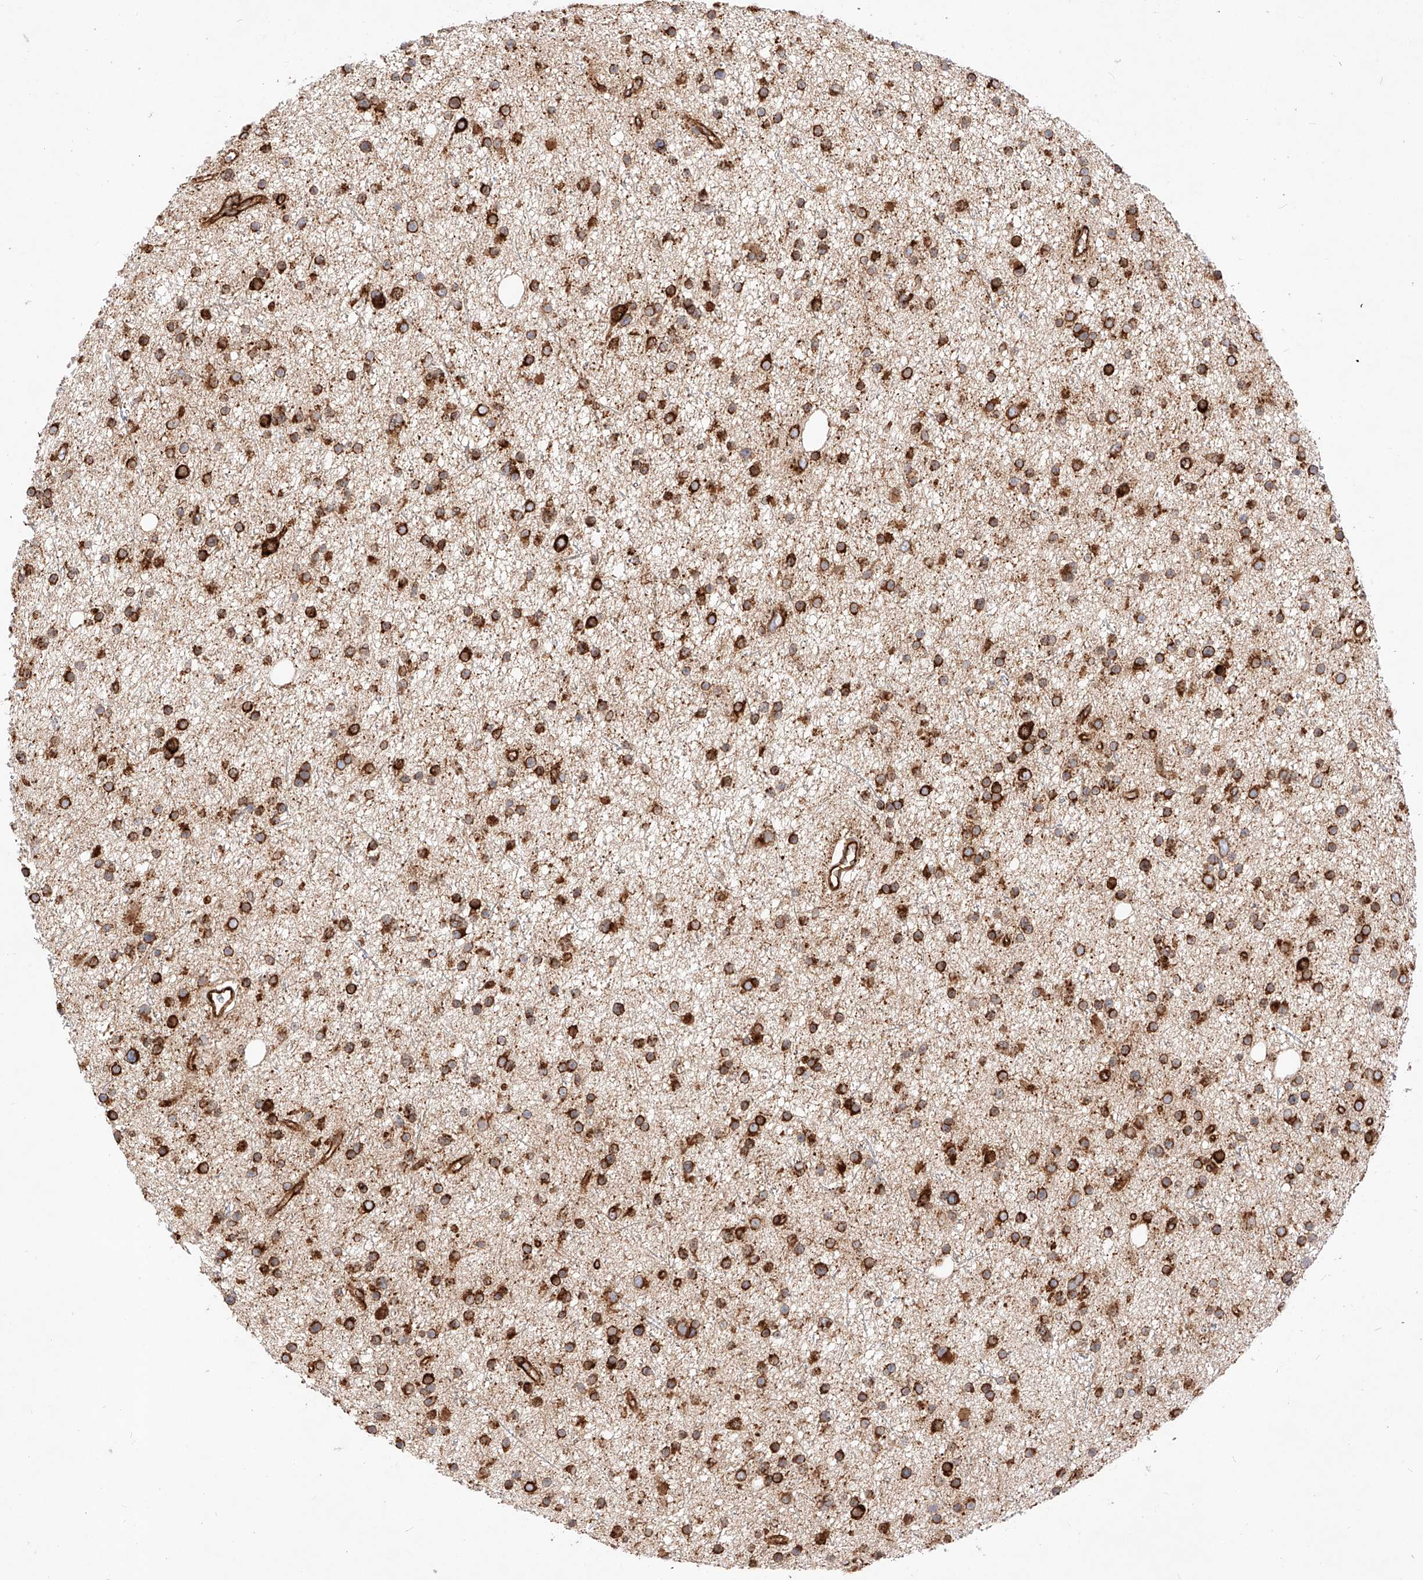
{"staining": {"intensity": "strong", "quantity": ">75%", "location": "cytoplasmic/membranous"}, "tissue": "glioma", "cell_type": "Tumor cells", "image_type": "cancer", "snomed": [{"axis": "morphology", "description": "Glioma, malignant, Low grade"}, {"axis": "topography", "description": "Cerebral cortex"}], "caption": "This is an image of immunohistochemistry staining of glioma, which shows strong expression in the cytoplasmic/membranous of tumor cells.", "gene": "CSGALNACT2", "patient": {"sex": "female", "age": 39}}